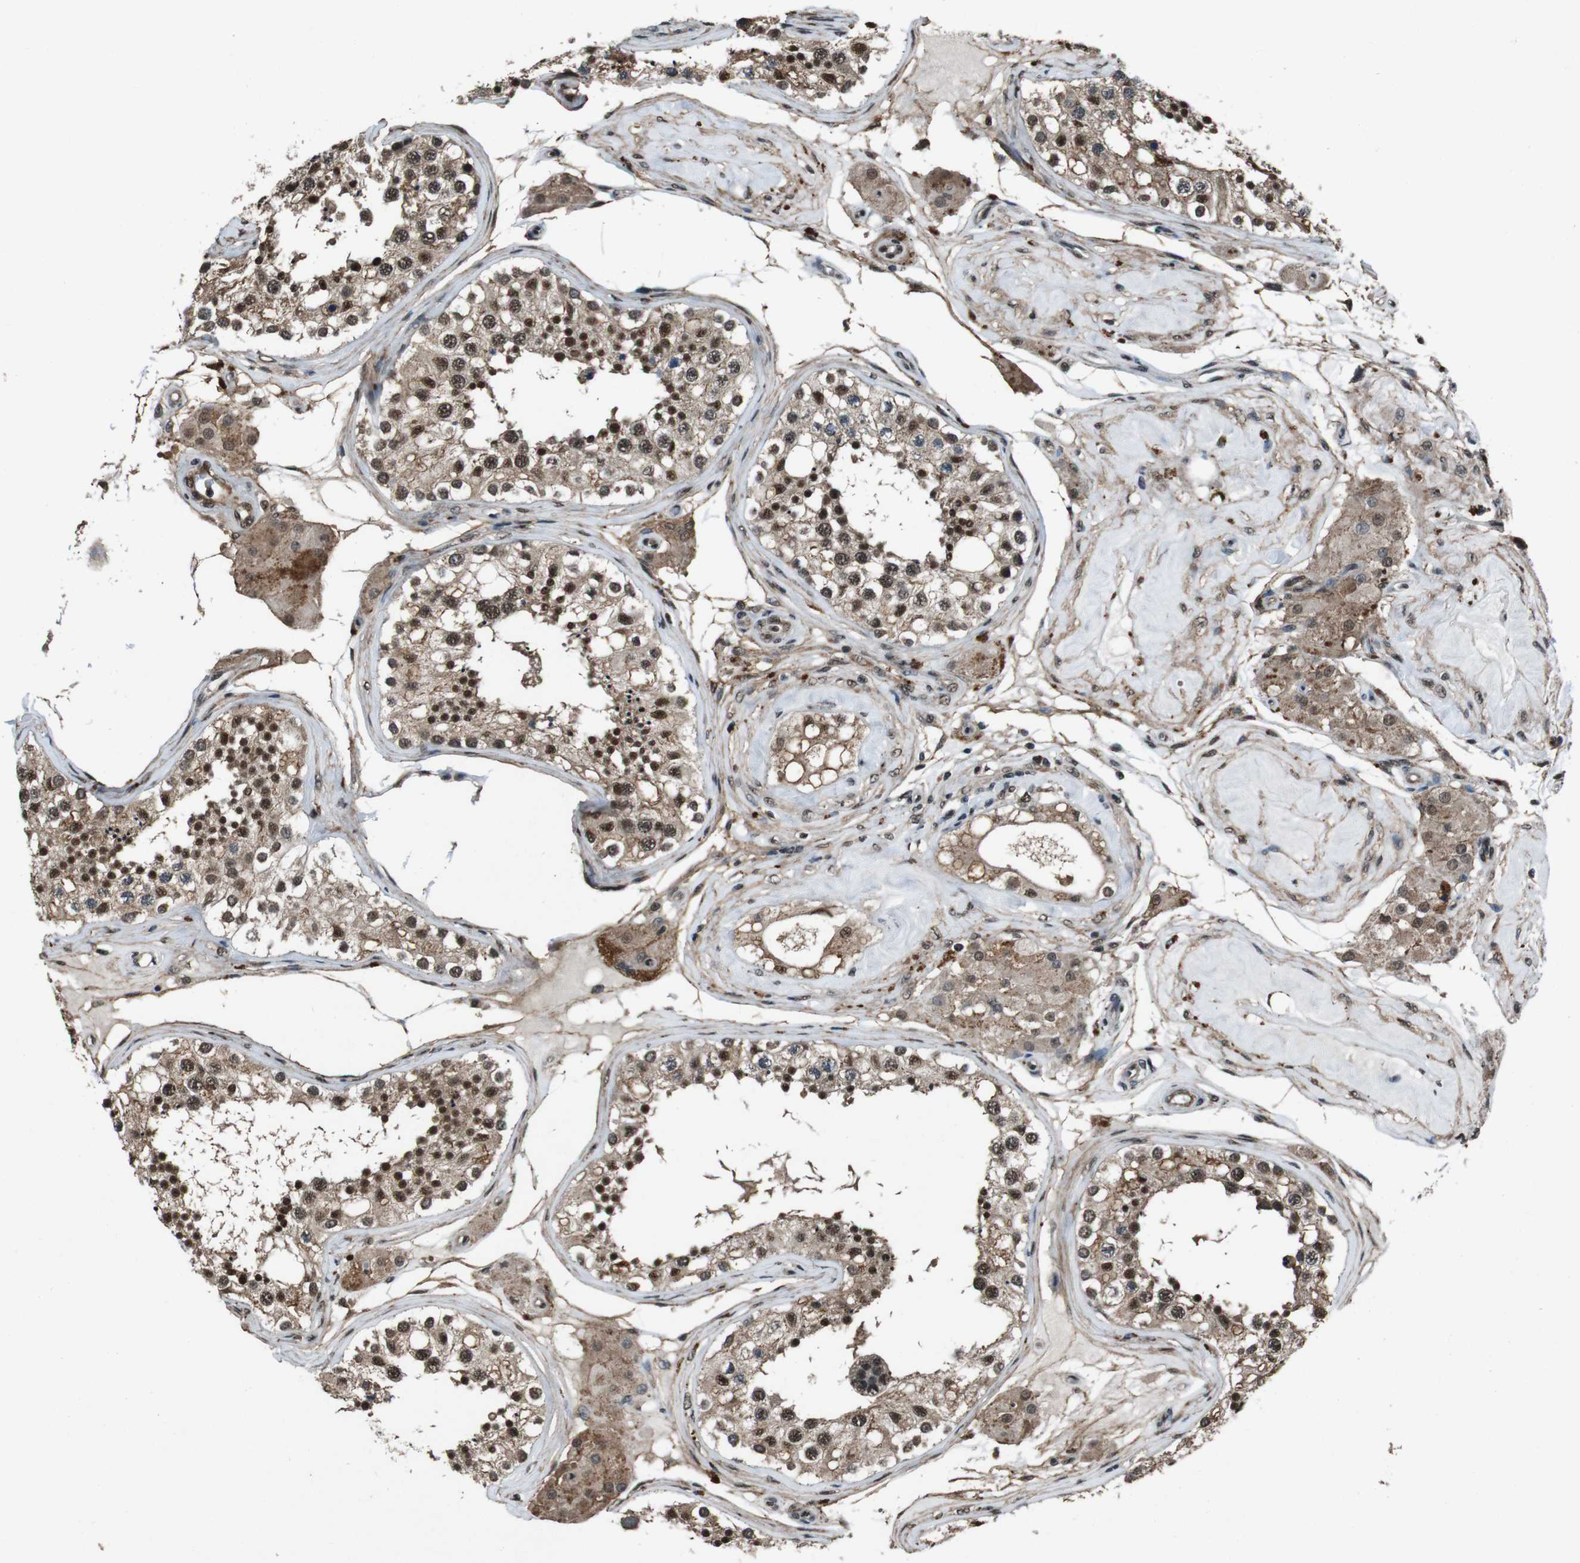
{"staining": {"intensity": "strong", "quantity": ">75%", "location": "nuclear"}, "tissue": "testis", "cell_type": "Cells in seminiferous ducts", "image_type": "normal", "snomed": [{"axis": "morphology", "description": "Normal tissue, NOS"}, {"axis": "topography", "description": "Testis"}], "caption": "Cells in seminiferous ducts exhibit high levels of strong nuclear expression in about >75% of cells in unremarkable testis. (DAB (3,3'-diaminobenzidine) IHC with brightfield microscopy, high magnification).", "gene": "NR4A2", "patient": {"sex": "male", "age": 68}}